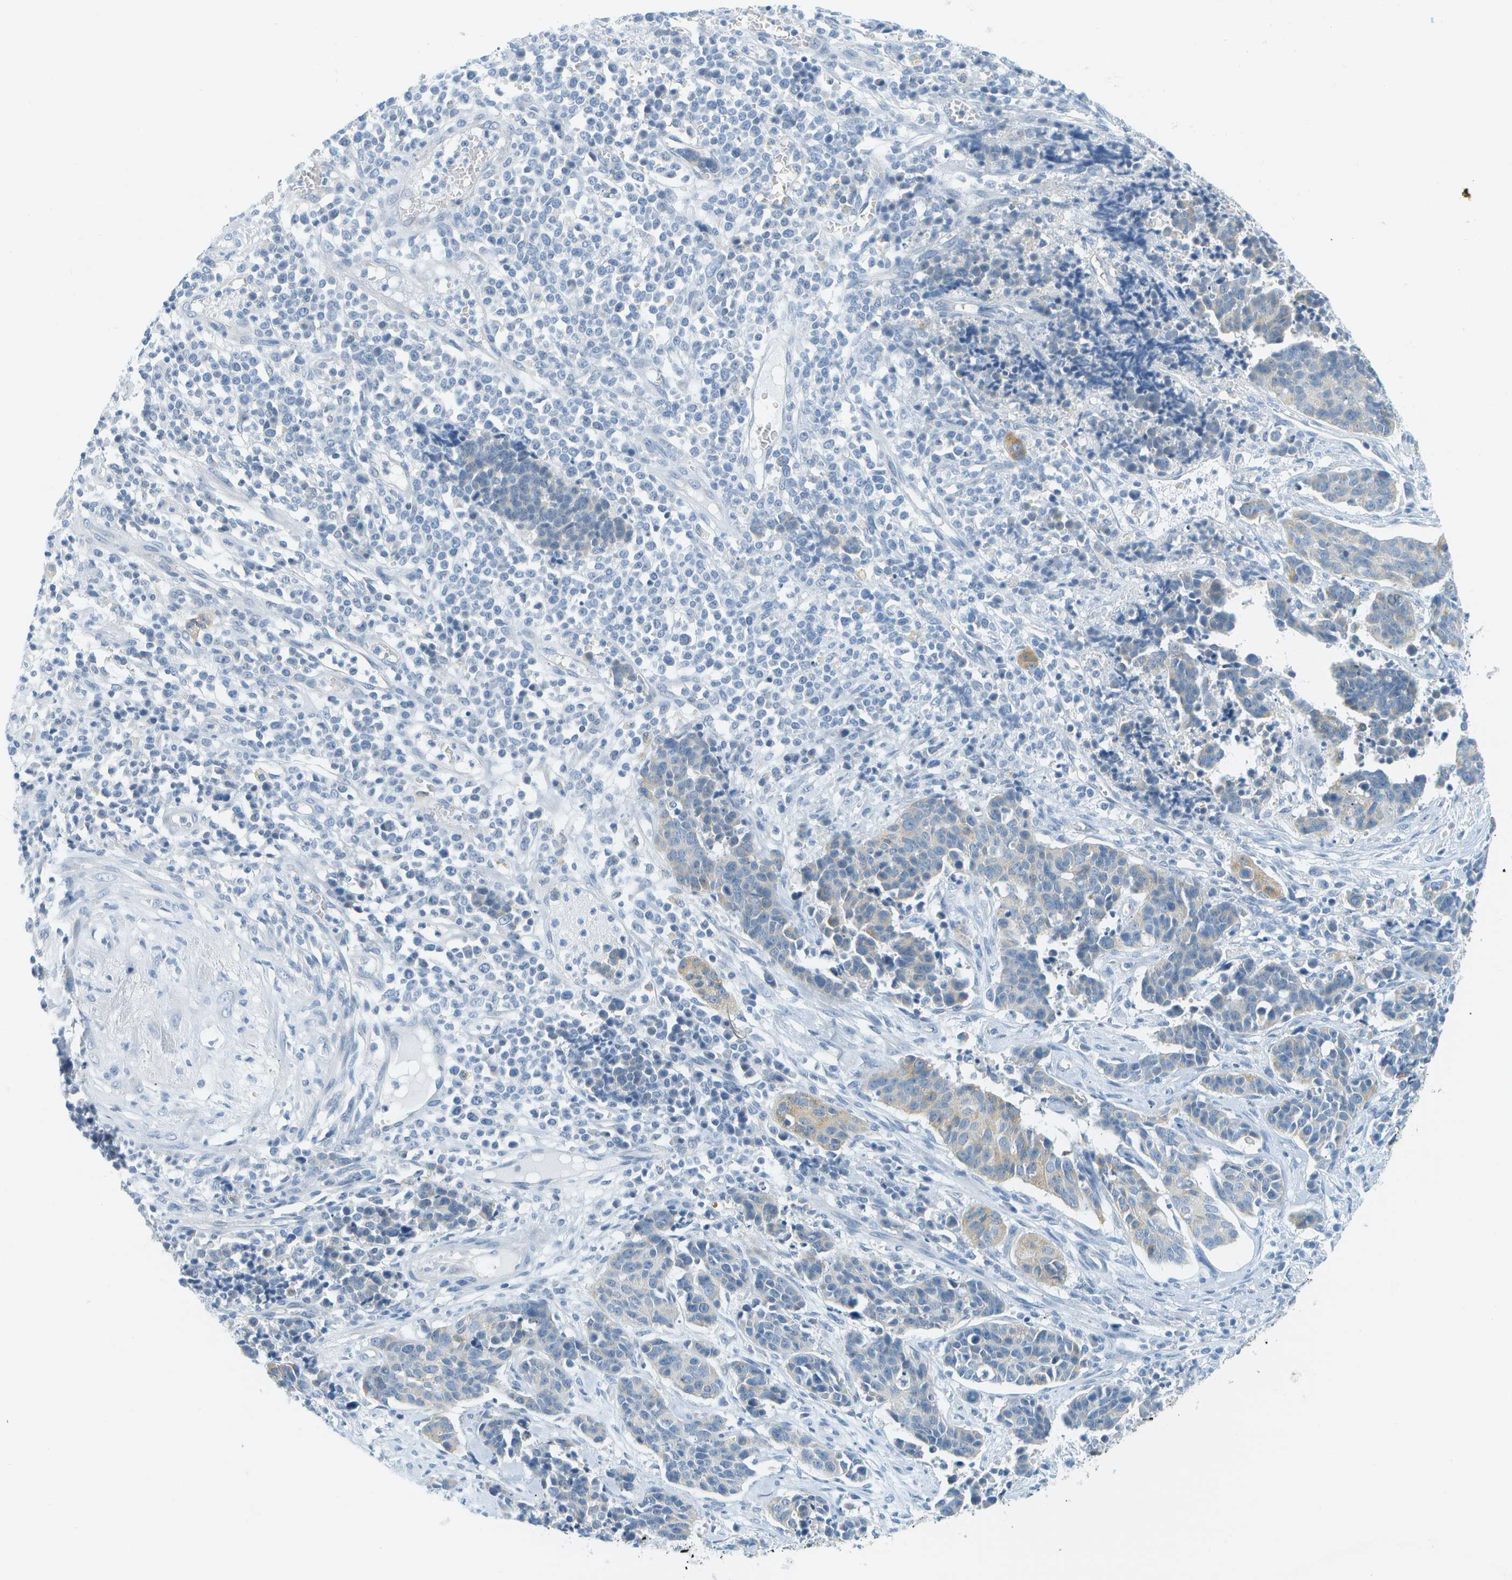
{"staining": {"intensity": "weak", "quantity": "<25%", "location": "cytoplasmic/membranous"}, "tissue": "cervical cancer", "cell_type": "Tumor cells", "image_type": "cancer", "snomed": [{"axis": "morphology", "description": "Squamous cell carcinoma, NOS"}, {"axis": "topography", "description": "Cervix"}], "caption": "Tumor cells are negative for protein expression in human squamous cell carcinoma (cervical). Brightfield microscopy of immunohistochemistry (IHC) stained with DAB (brown) and hematoxylin (blue), captured at high magnification.", "gene": "SMYD5", "patient": {"sex": "female", "age": 35}}